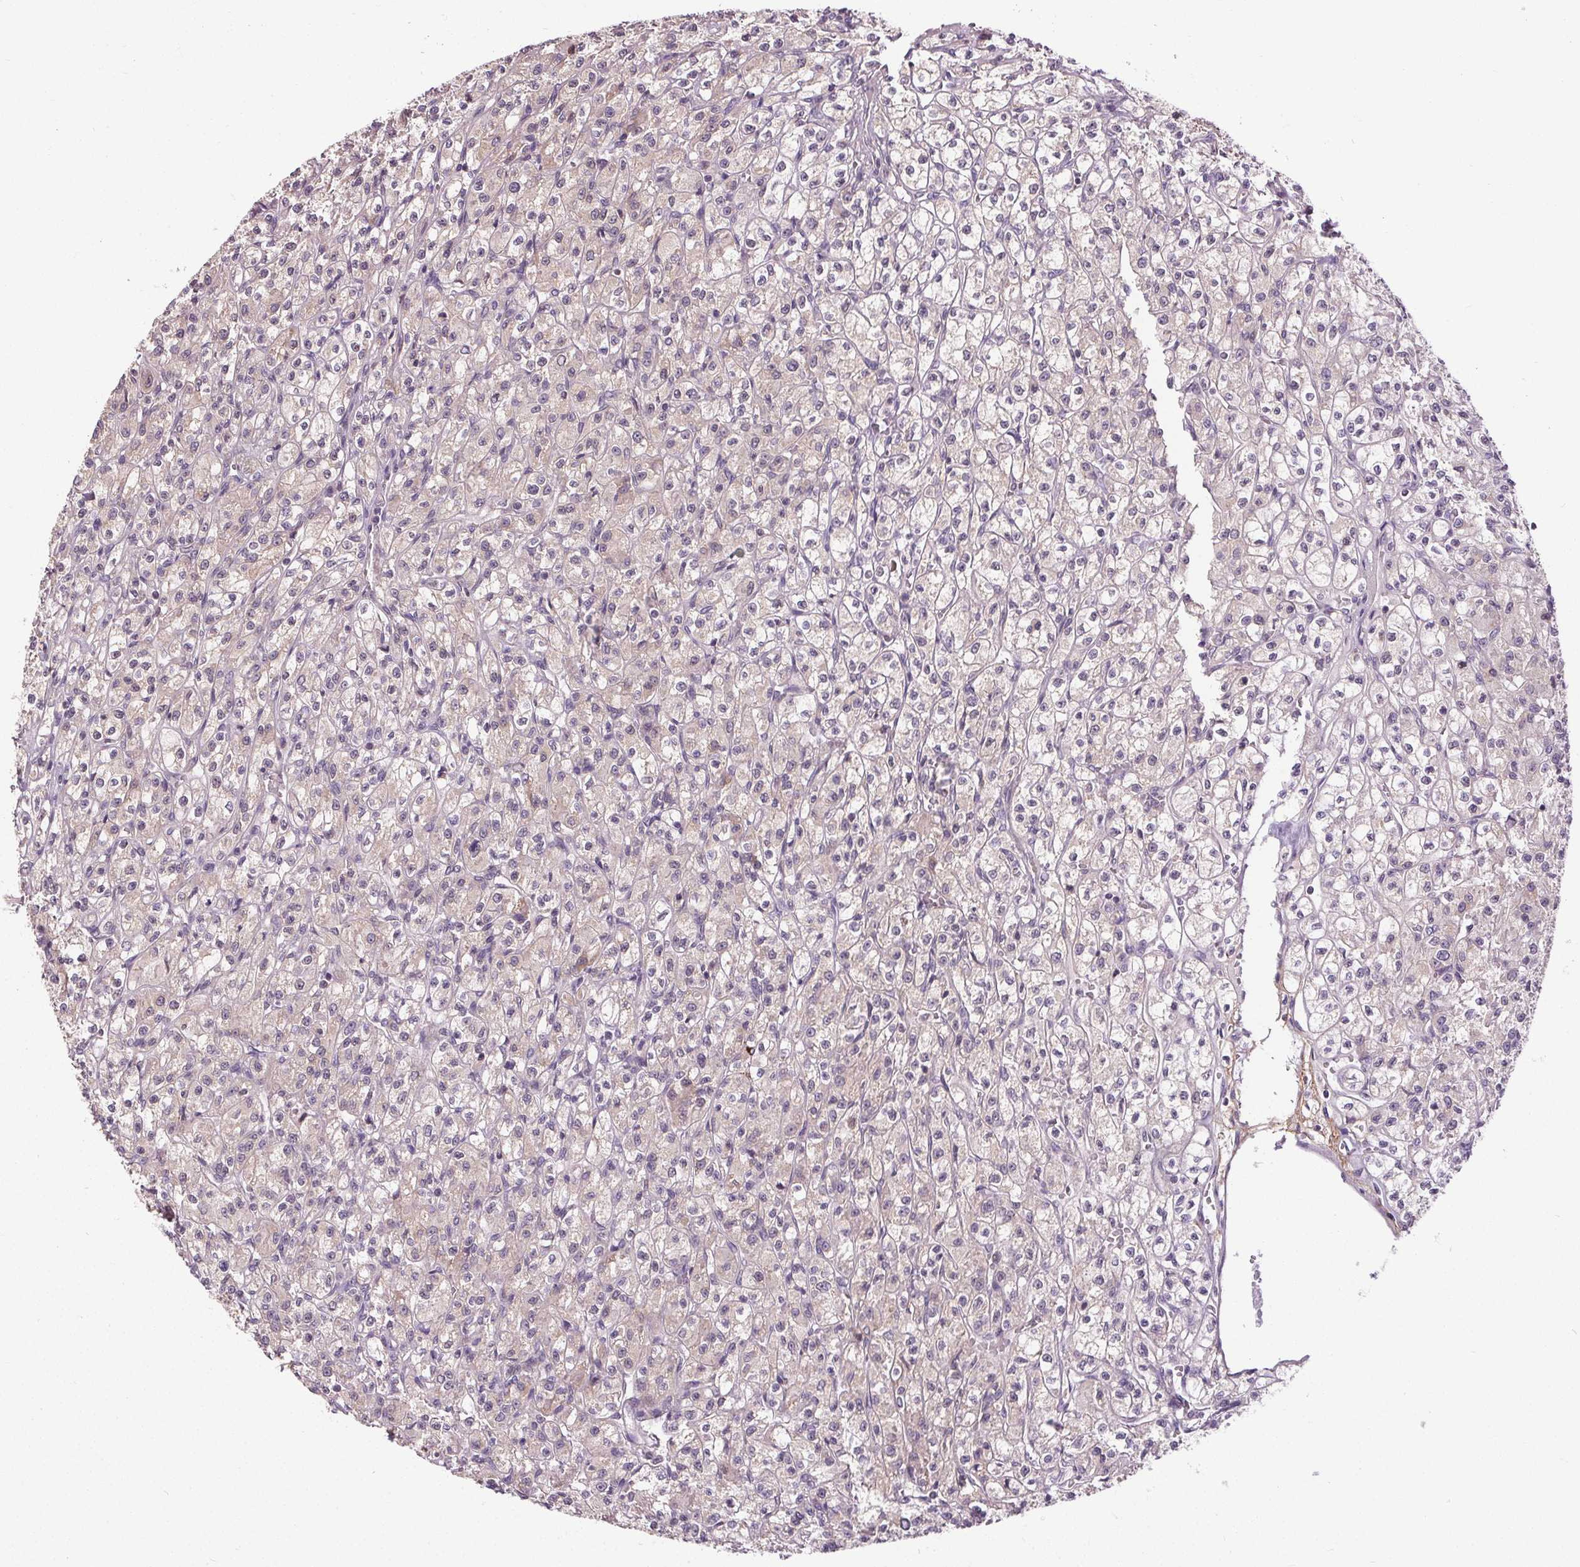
{"staining": {"intensity": "negative", "quantity": "none", "location": "none"}, "tissue": "renal cancer", "cell_type": "Tumor cells", "image_type": "cancer", "snomed": [{"axis": "morphology", "description": "Adenocarcinoma, NOS"}, {"axis": "topography", "description": "Kidney"}], "caption": "Protein analysis of adenocarcinoma (renal) demonstrates no significant staining in tumor cells.", "gene": "KIAA0232", "patient": {"sex": "female", "age": 70}}